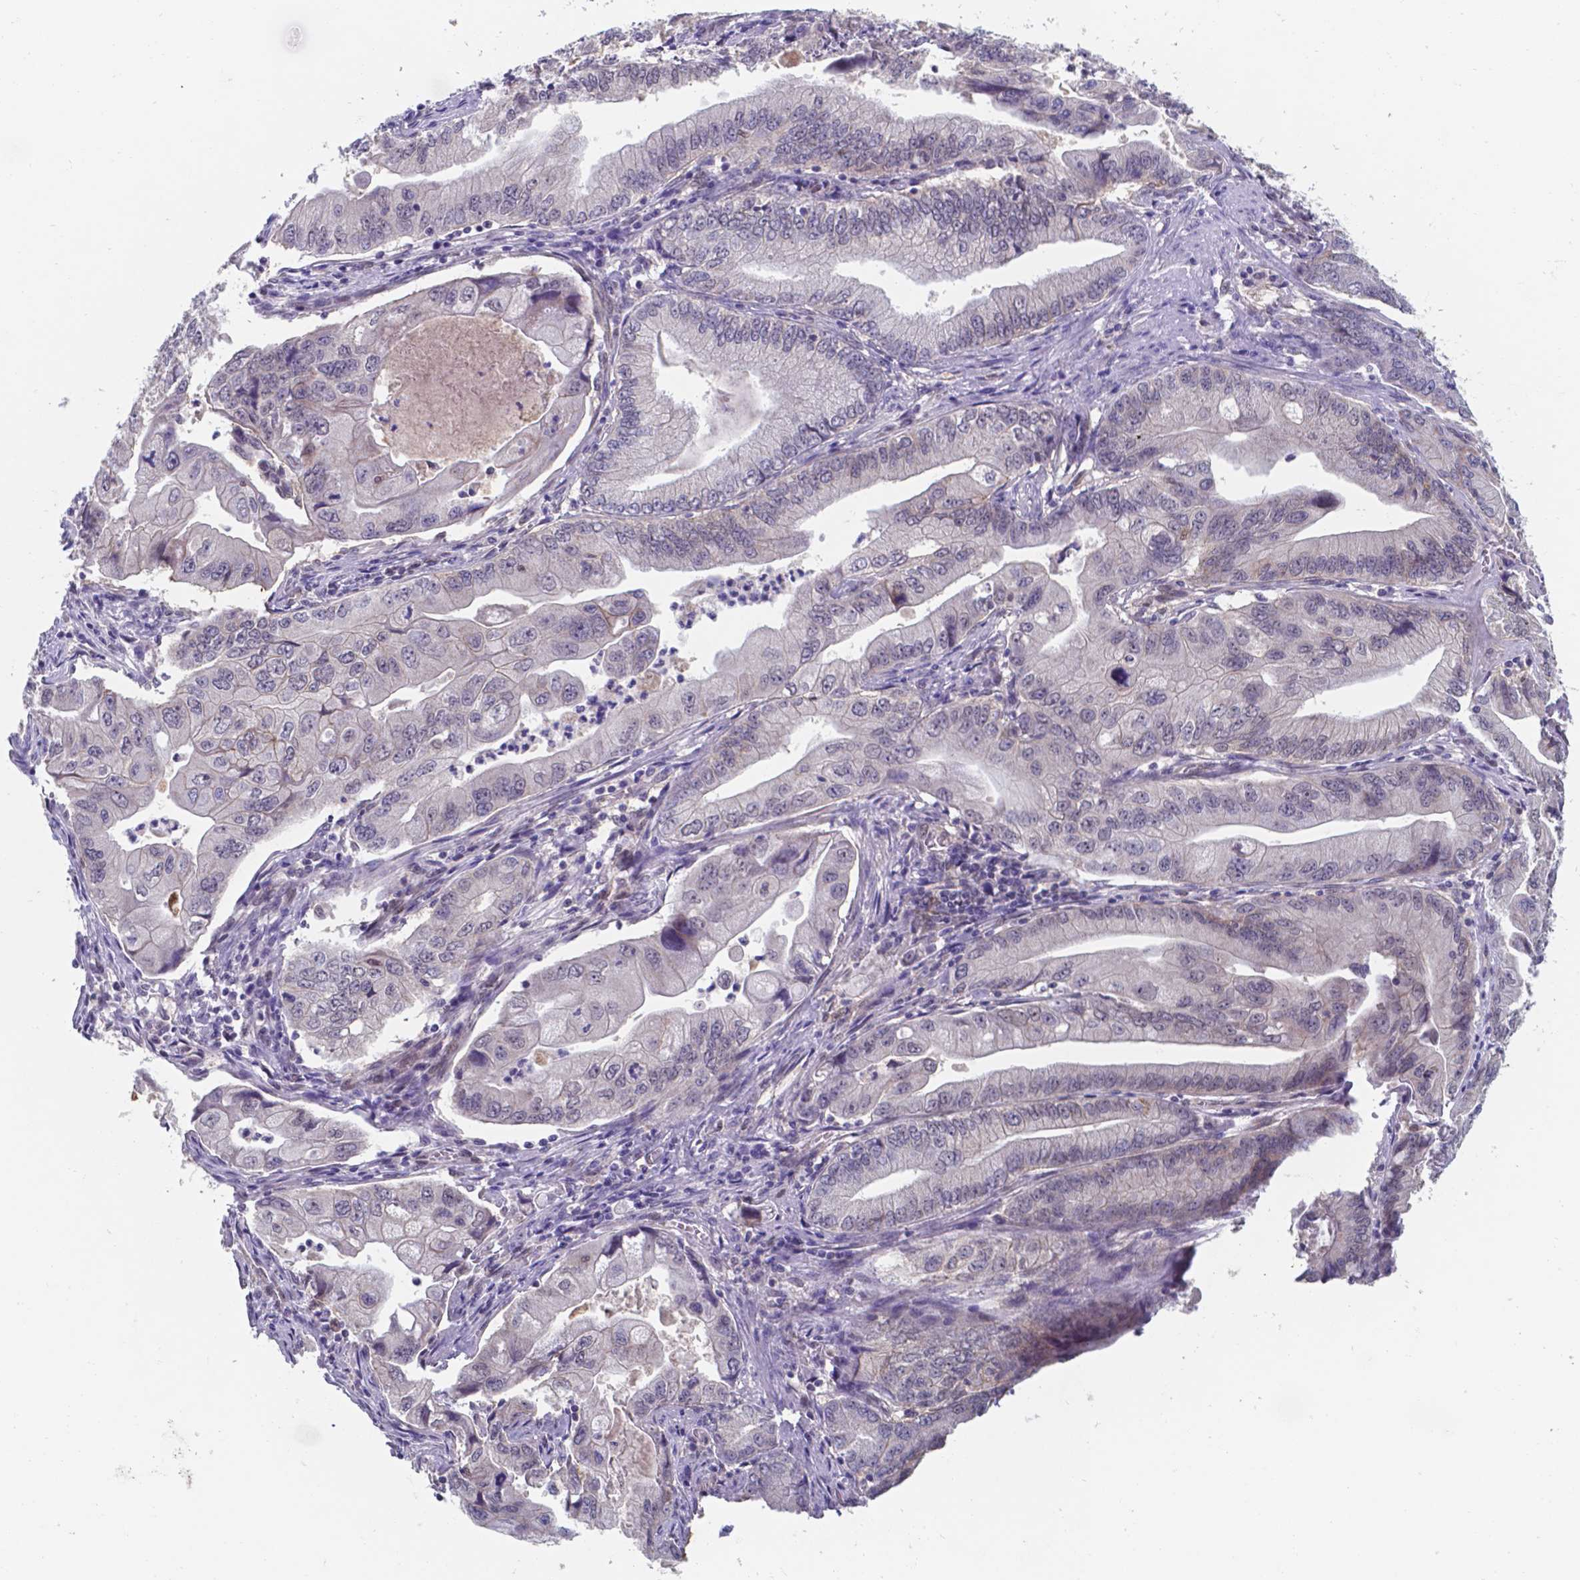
{"staining": {"intensity": "negative", "quantity": "none", "location": "none"}, "tissue": "stomach cancer", "cell_type": "Tumor cells", "image_type": "cancer", "snomed": [{"axis": "morphology", "description": "Adenocarcinoma, NOS"}, {"axis": "topography", "description": "Pancreas"}, {"axis": "topography", "description": "Stomach, upper"}], "caption": "Tumor cells are negative for protein expression in human stomach cancer.", "gene": "UBE2E2", "patient": {"sex": "male", "age": 77}}